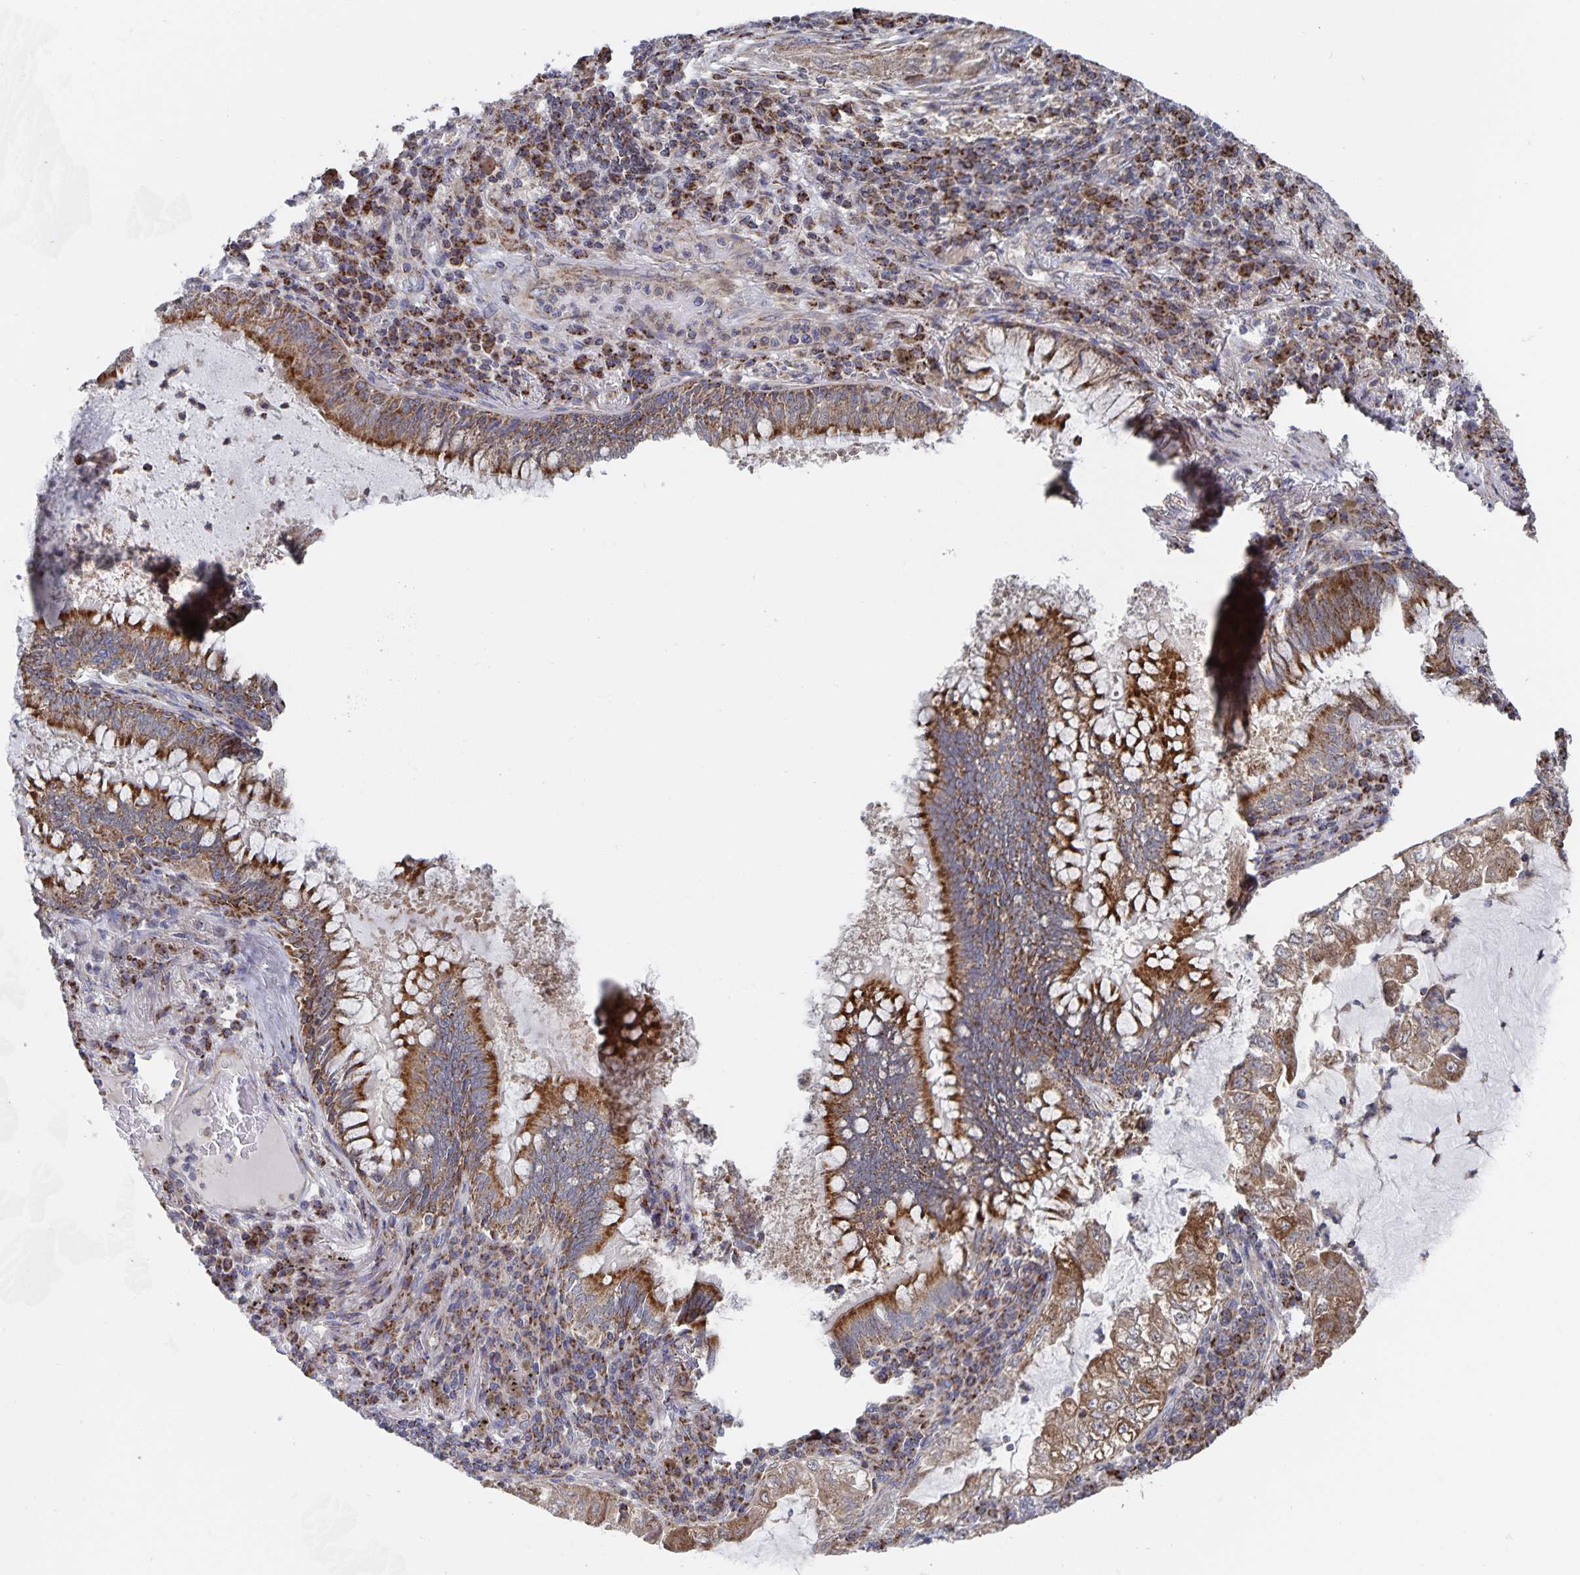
{"staining": {"intensity": "moderate", "quantity": ">75%", "location": "cytoplasmic/membranous"}, "tissue": "lung cancer", "cell_type": "Tumor cells", "image_type": "cancer", "snomed": [{"axis": "morphology", "description": "Adenocarcinoma, NOS"}, {"axis": "topography", "description": "Lung"}], "caption": "IHC micrograph of neoplastic tissue: lung cancer (adenocarcinoma) stained using immunohistochemistry (IHC) exhibits medium levels of moderate protein expression localized specifically in the cytoplasmic/membranous of tumor cells, appearing as a cytoplasmic/membranous brown color.", "gene": "ACACA", "patient": {"sex": "female", "age": 73}}